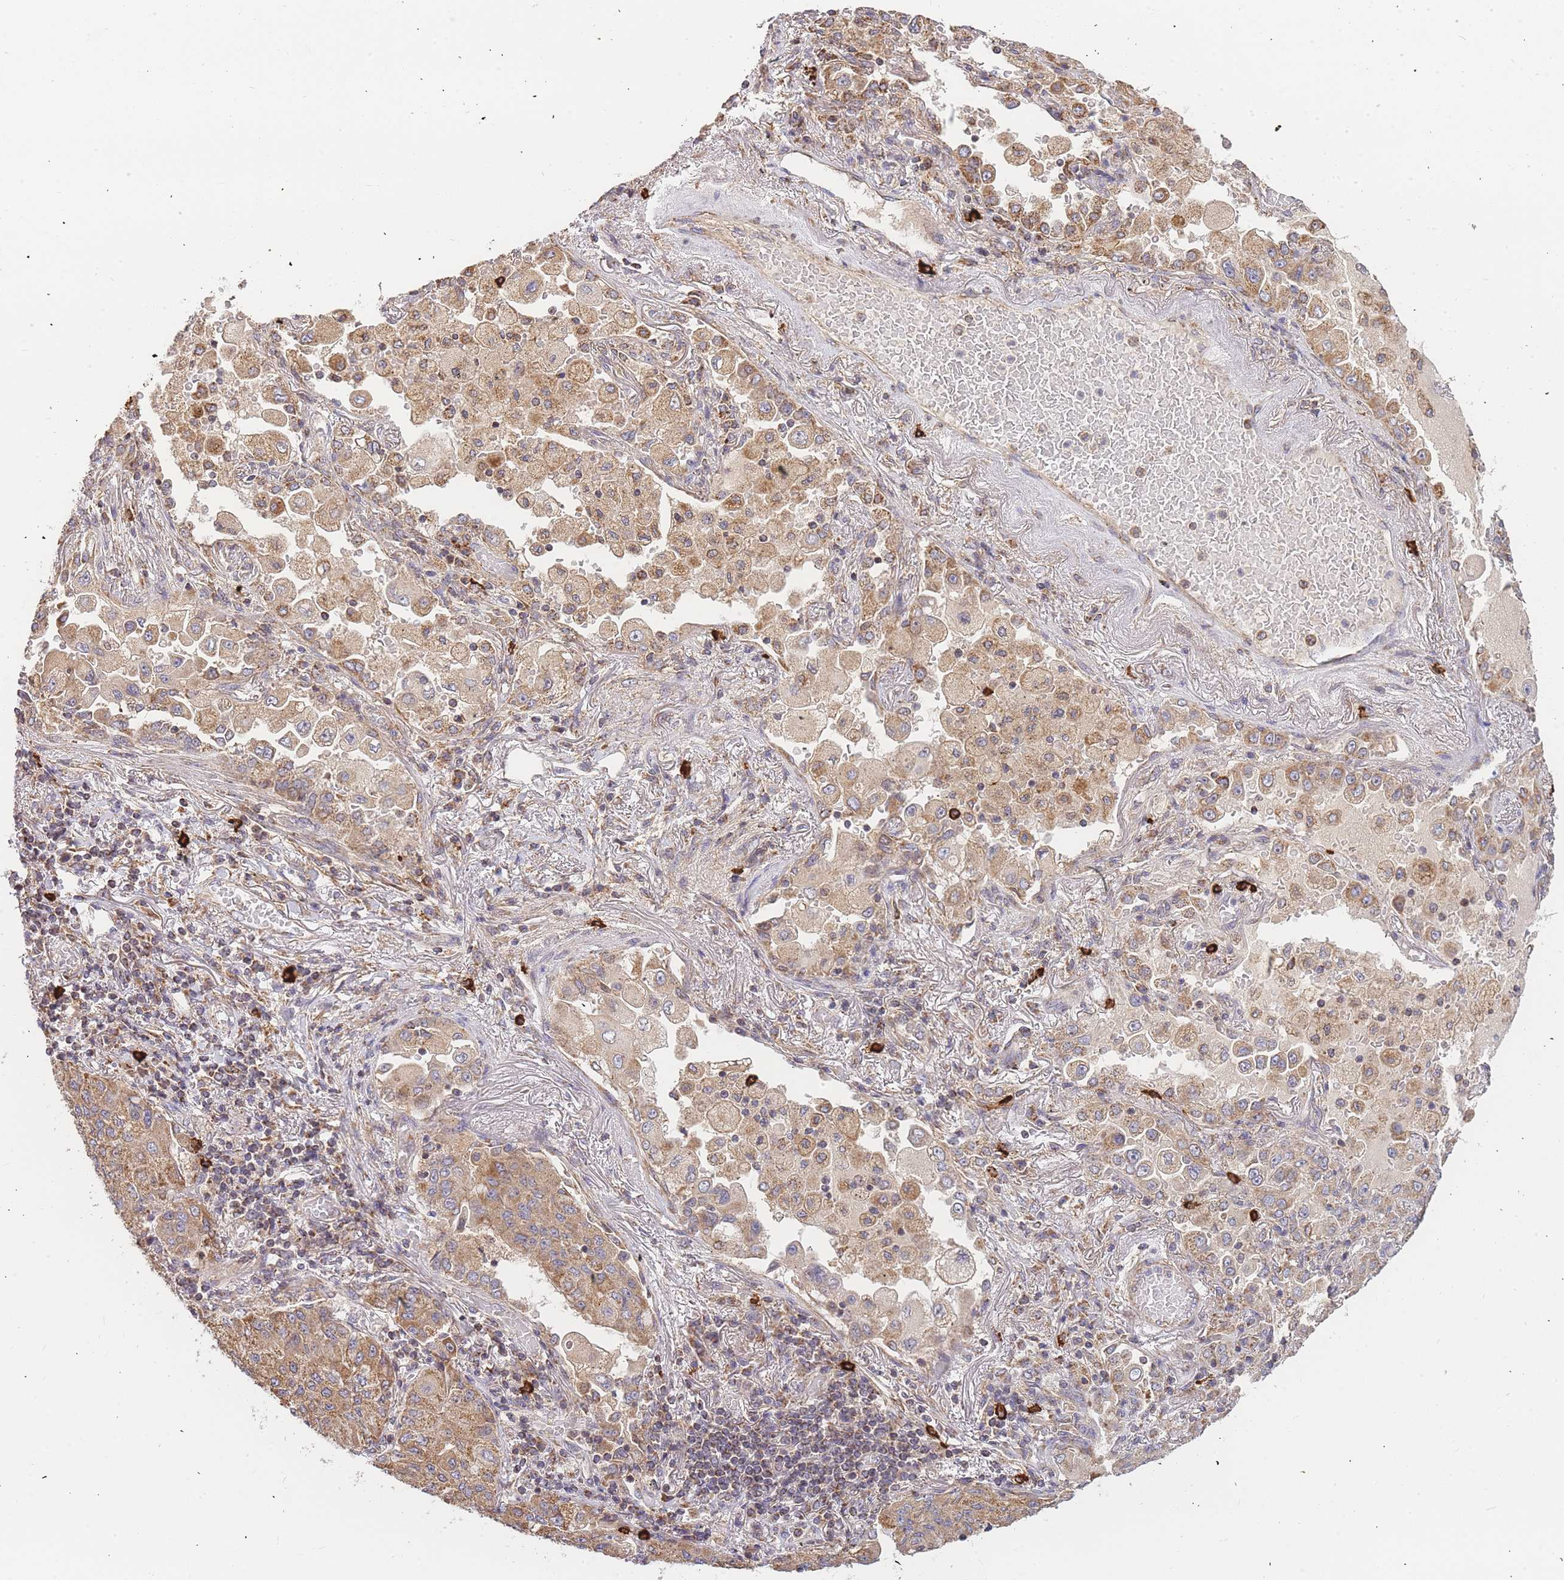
{"staining": {"intensity": "moderate", "quantity": ">75%", "location": "cytoplasmic/membranous"}, "tissue": "lung cancer", "cell_type": "Tumor cells", "image_type": "cancer", "snomed": [{"axis": "morphology", "description": "Squamous cell carcinoma, NOS"}, {"axis": "topography", "description": "Lung"}], "caption": "The image reveals immunohistochemical staining of lung cancer. There is moderate cytoplasmic/membranous expression is identified in about >75% of tumor cells.", "gene": "ADCY9", "patient": {"sex": "male", "age": 74}}